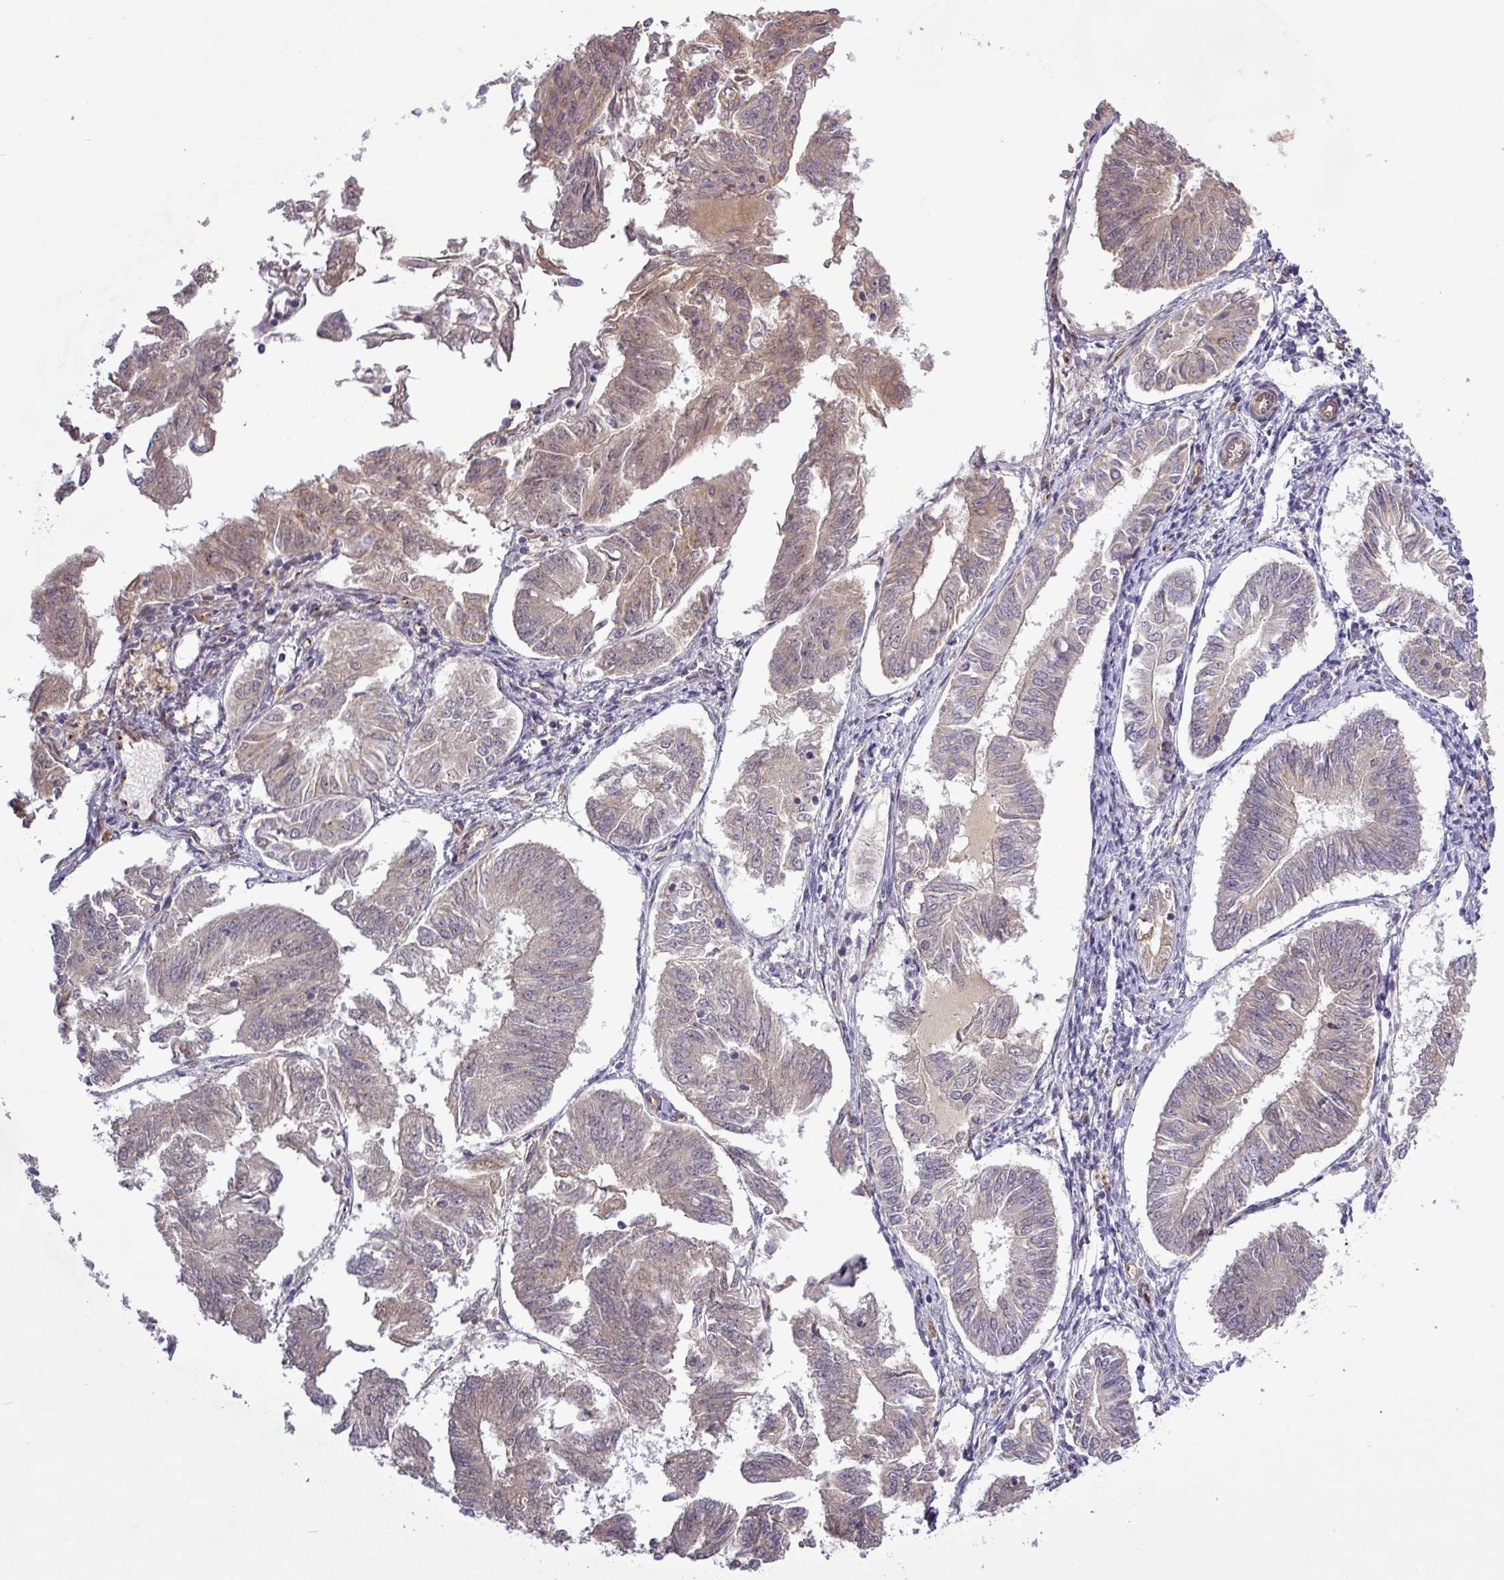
{"staining": {"intensity": "weak", "quantity": "<25%", "location": "cytoplasmic/membranous"}, "tissue": "endometrial cancer", "cell_type": "Tumor cells", "image_type": "cancer", "snomed": [{"axis": "morphology", "description": "Adenocarcinoma, NOS"}, {"axis": "topography", "description": "Endometrium"}], "caption": "There is no significant staining in tumor cells of endometrial adenocarcinoma.", "gene": "PCDH1", "patient": {"sex": "female", "age": 58}}